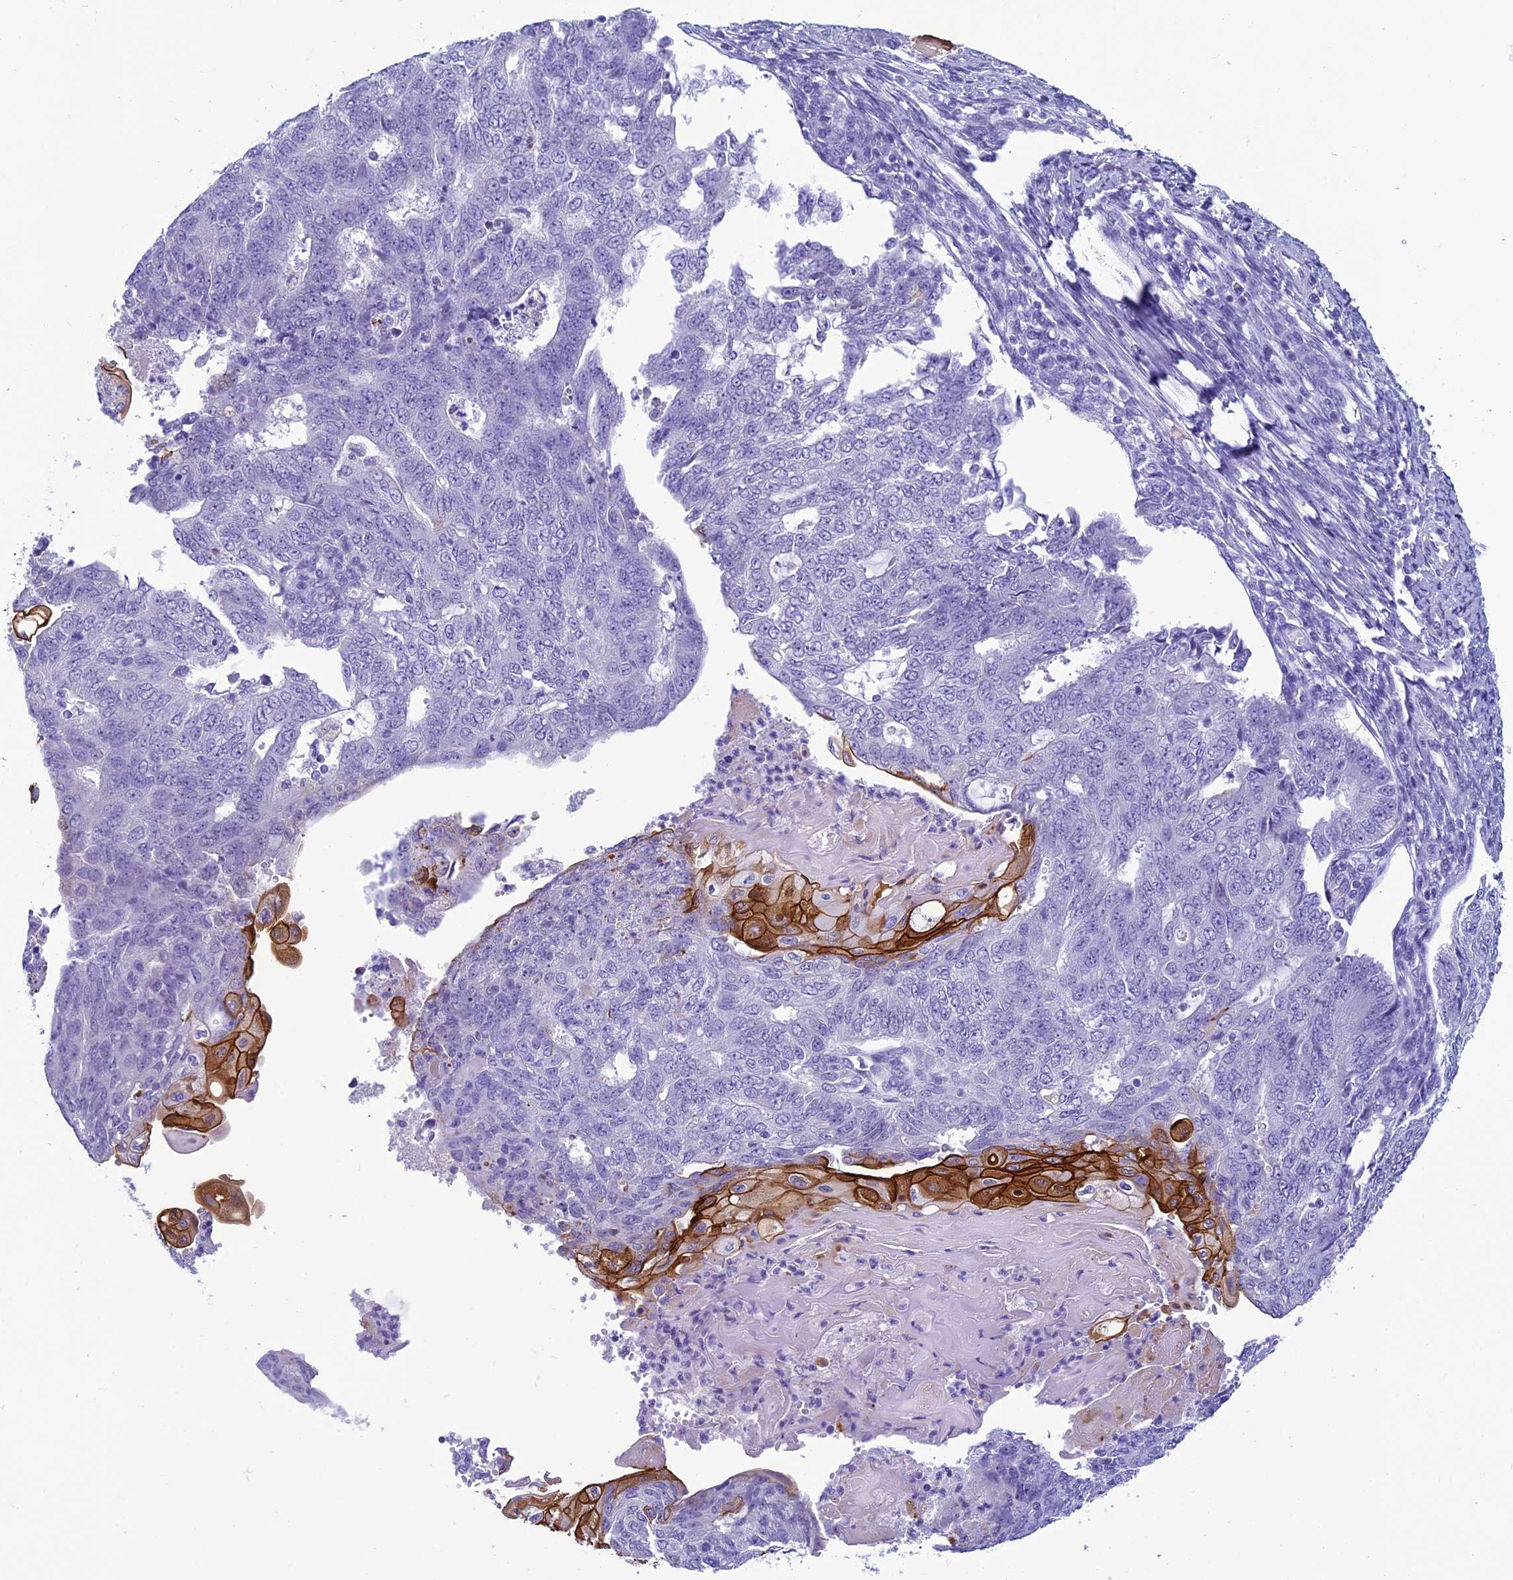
{"staining": {"intensity": "strong", "quantity": "<25%", "location": "cytoplasmic/membranous"}, "tissue": "endometrial cancer", "cell_type": "Tumor cells", "image_type": "cancer", "snomed": [{"axis": "morphology", "description": "Adenocarcinoma, NOS"}, {"axis": "topography", "description": "Endometrium"}], "caption": "Protein expression analysis of human endometrial adenocarcinoma reveals strong cytoplasmic/membranous staining in approximately <25% of tumor cells.", "gene": "SCEL", "patient": {"sex": "female", "age": 32}}